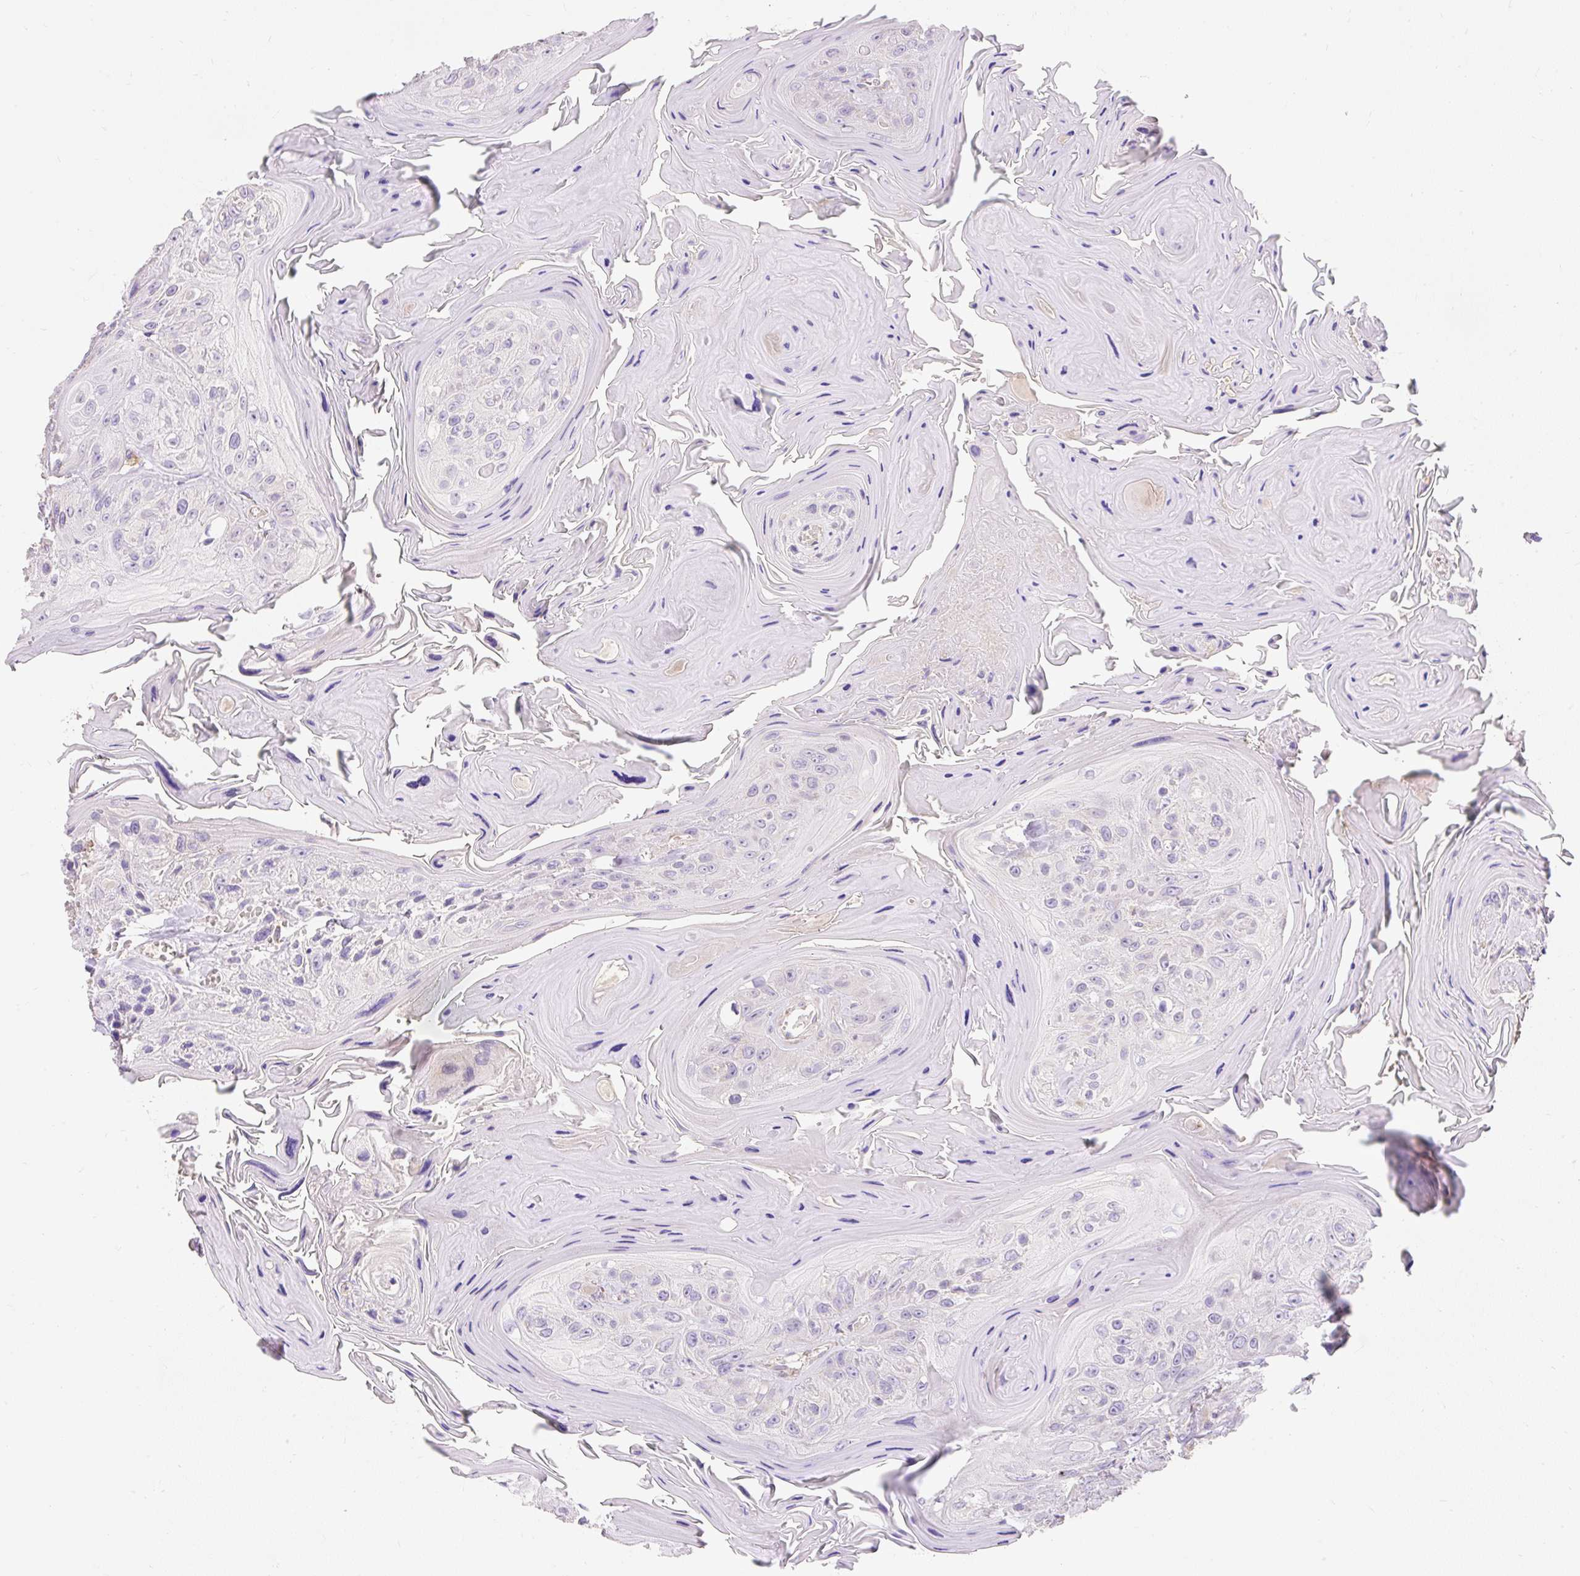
{"staining": {"intensity": "negative", "quantity": "none", "location": "none"}, "tissue": "head and neck cancer", "cell_type": "Tumor cells", "image_type": "cancer", "snomed": [{"axis": "morphology", "description": "Squamous cell carcinoma, NOS"}, {"axis": "topography", "description": "Head-Neck"}], "caption": "Tumor cells show no significant expression in head and neck cancer (squamous cell carcinoma).", "gene": "PMAIP1", "patient": {"sex": "female", "age": 59}}